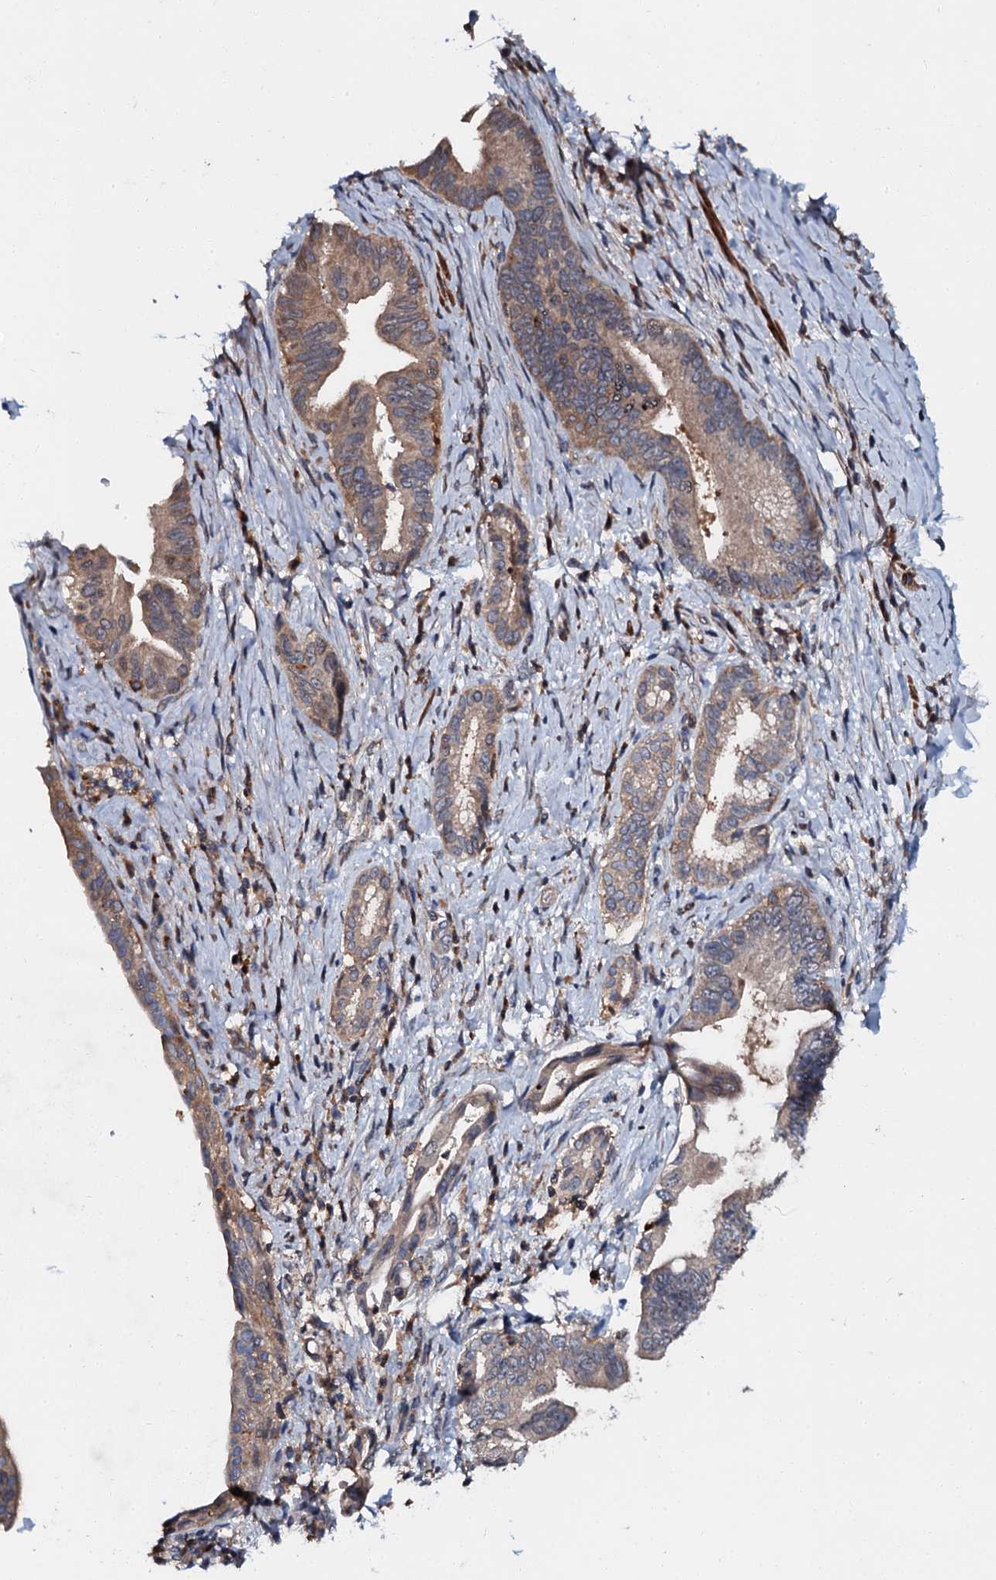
{"staining": {"intensity": "moderate", "quantity": ">75%", "location": "cytoplasmic/membranous"}, "tissue": "pancreatic cancer", "cell_type": "Tumor cells", "image_type": "cancer", "snomed": [{"axis": "morphology", "description": "Adenocarcinoma, NOS"}, {"axis": "topography", "description": "Pancreas"}], "caption": "Human pancreatic adenocarcinoma stained with a brown dye shows moderate cytoplasmic/membranous positive positivity in about >75% of tumor cells.", "gene": "N4BP1", "patient": {"sex": "female", "age": 55}}